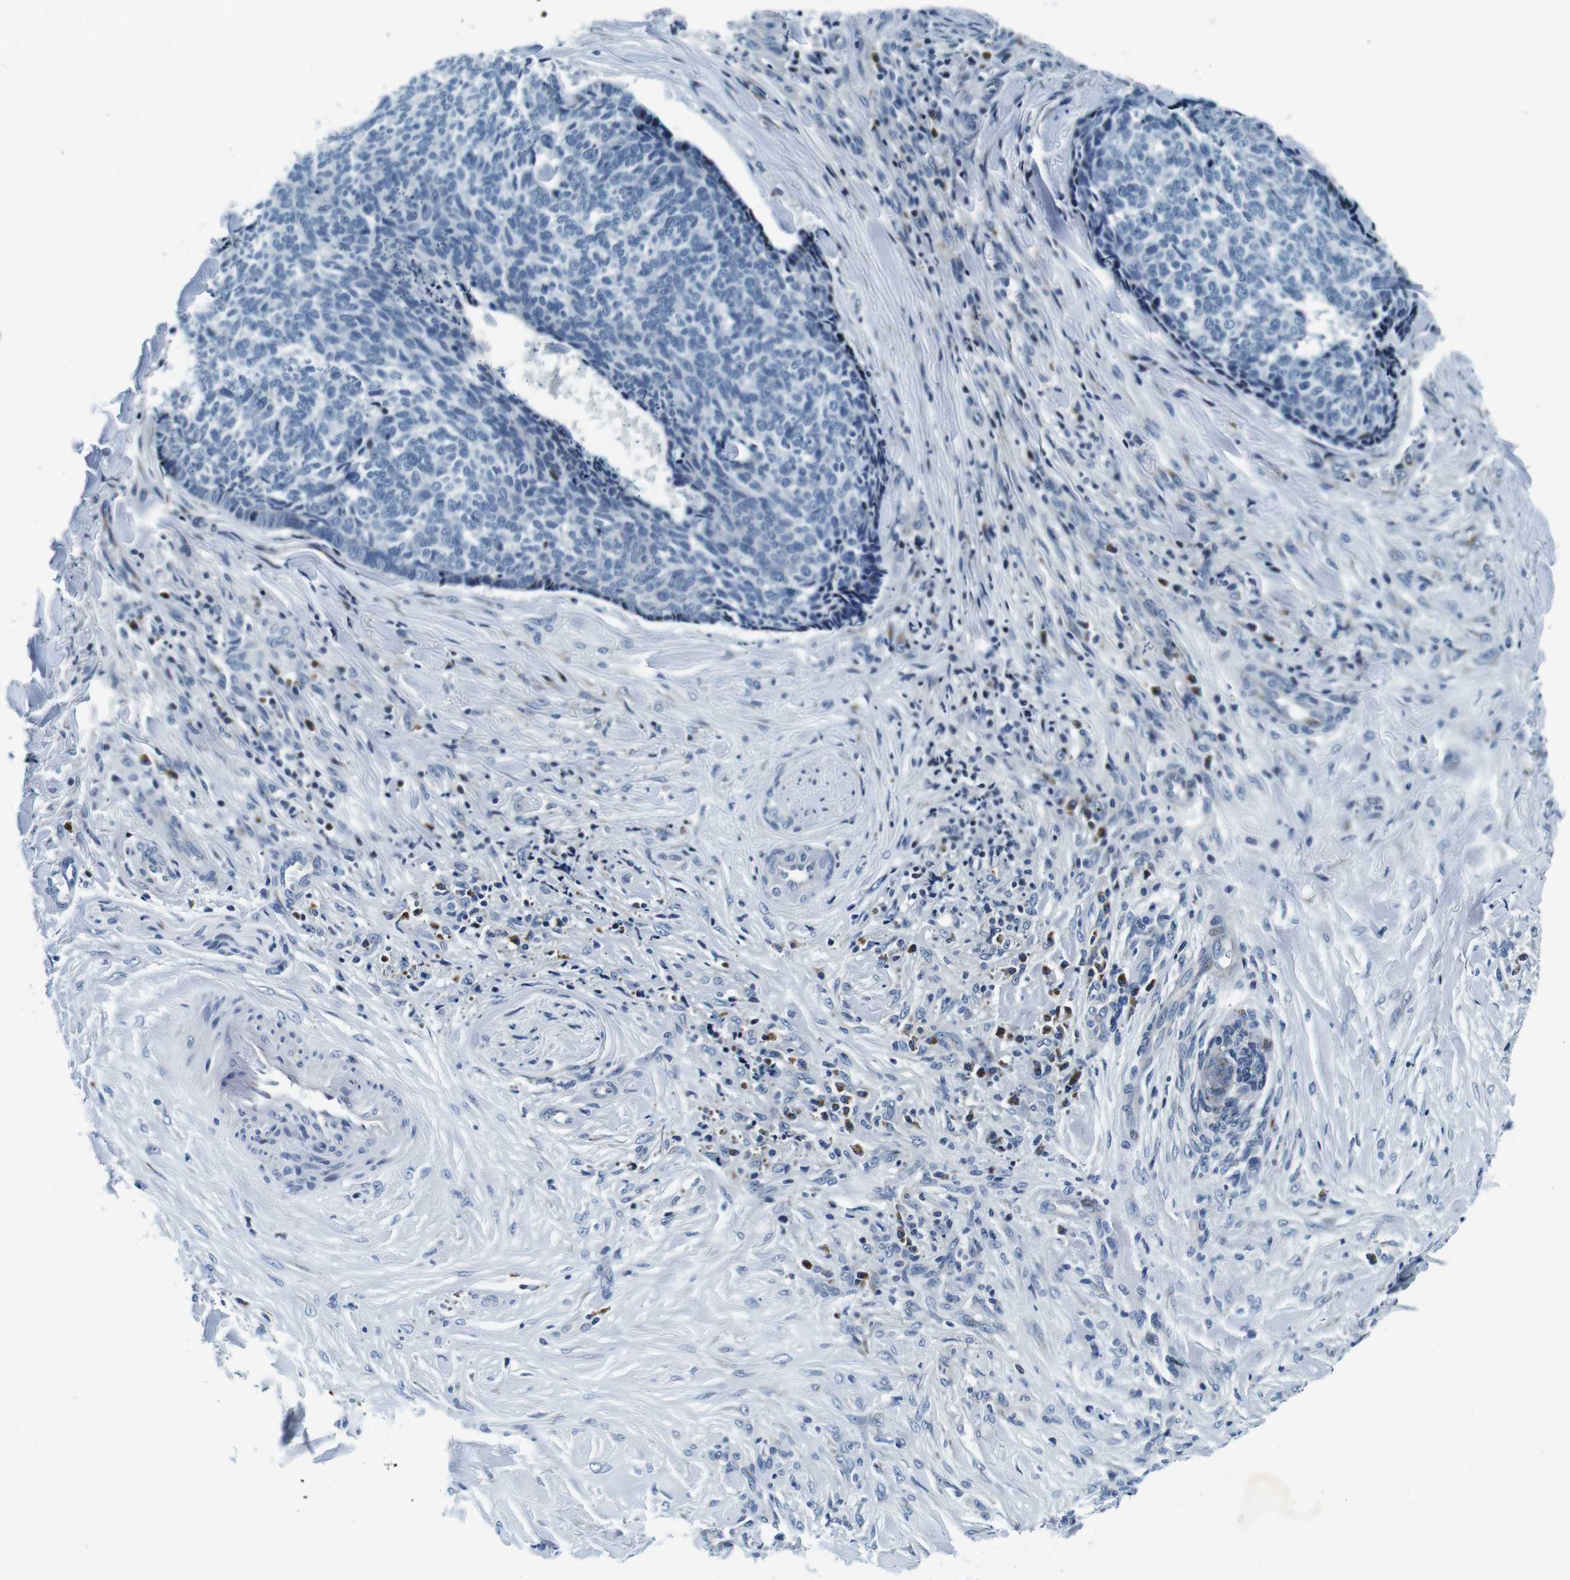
{"staining": {"intensity": "negative", "quantity": "none", "location": "none"}, "tissue": "skin cancer", "cell_type": "Tumor cells", "image_type": "cancer", "snomed": [{"axis": "morphology", "description": "Basal cell carcinoma"}, {"axis": "topography", "description": "Skin"}], "caption": "Immunohistochemical staining of human skin cancer (basal cell carcinoma) displays no significant staining in tumor cells.", "gene": "FAR2", "patient": {"sex": "male", "age": 84}}